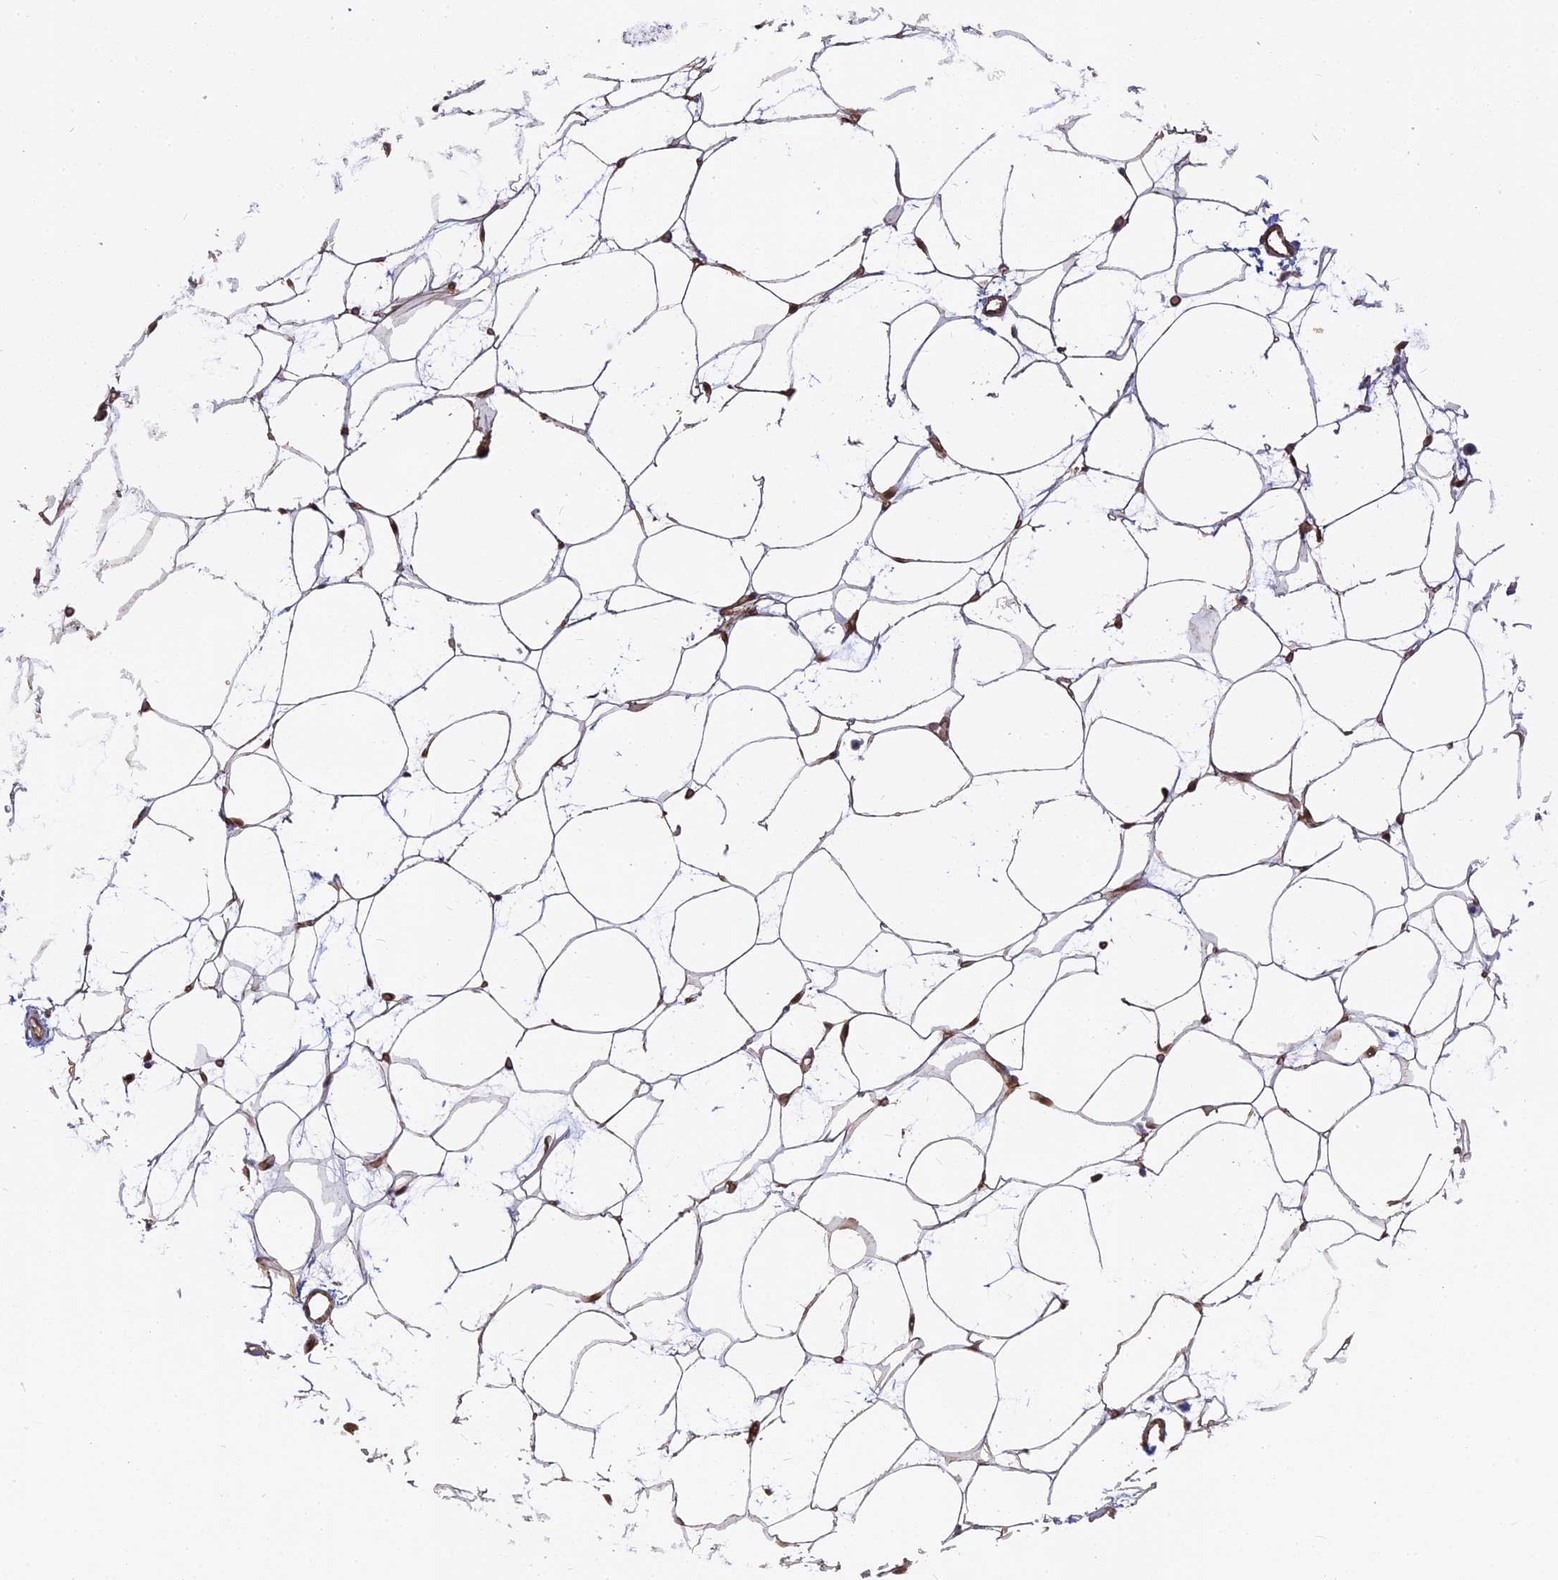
{"staining": {"intensity": "moderate", "quantity": ">75%", "location": "cytoplasmic/membranous"}, "tissue": "adipose tissue", "cell_type": "Adipocytes", "image_type": "normal", "snomed": [{"axis": "morphology", "description": "Normal tissue, NOS"}, {"axis": "topography", "description": "Breast"}], "caption": "Protein expression analysis of unremarkable adipose tissue exhibits moderate cytoplasmic/membranous expression in about >75% of adipocytes. (DAB = brown stain, brightfield microscopy at high magnification).", "gene": "CNBD2", "patient": {"sex": "female", "age": 23}}